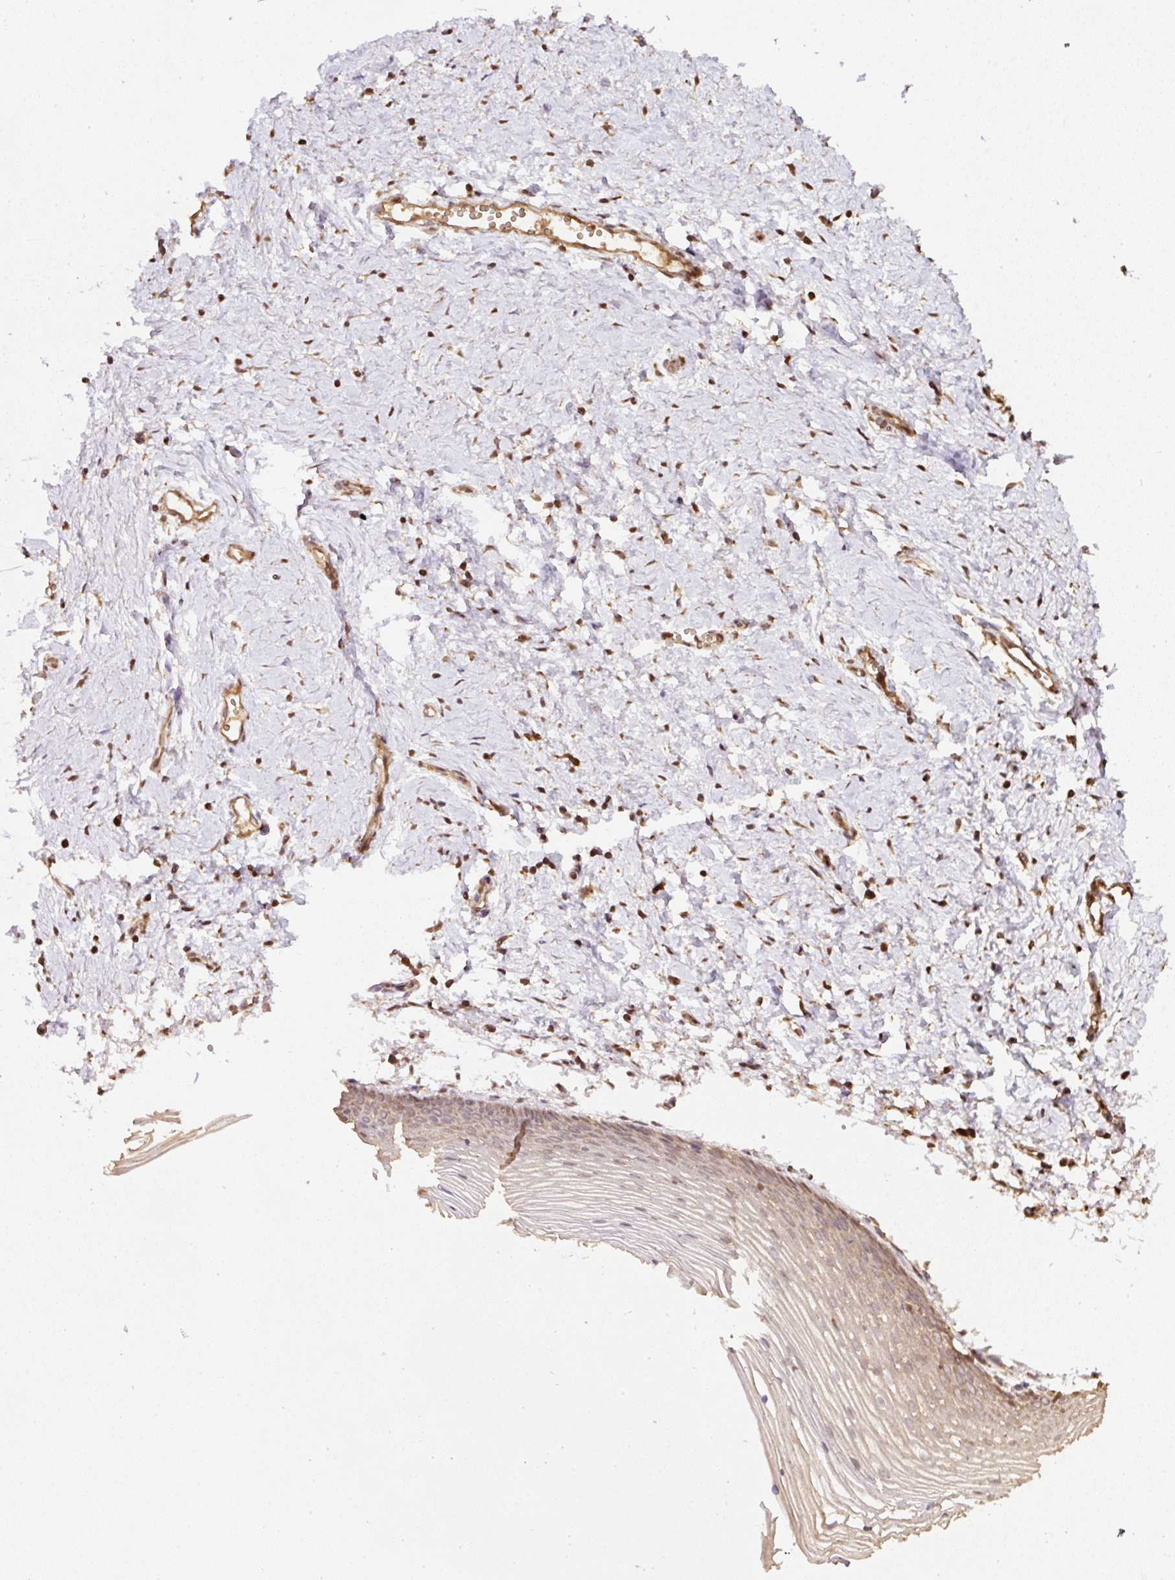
{"staining": {"intensity": "weak", "quantity": "25%-75%", "location": "cytoplasmic/membranous,nuclear"}, "tissue": "vagina", "cell_type": "Squamous epithelial cells", "image_type": "normal", "snomed": [{"axis": "morphology", "description": "Normal tissue, NOS"}, {"axis": "topography", "description": "Vagina"}], "caption": "Squamous epithelial cells display low levels of weak cytoplasmic/membranous,nuclear positivity in about 25%-75% of cells in normal vagina.", "gene": "TMEM170B", "patient": {"sex": "female", "age": 56}}